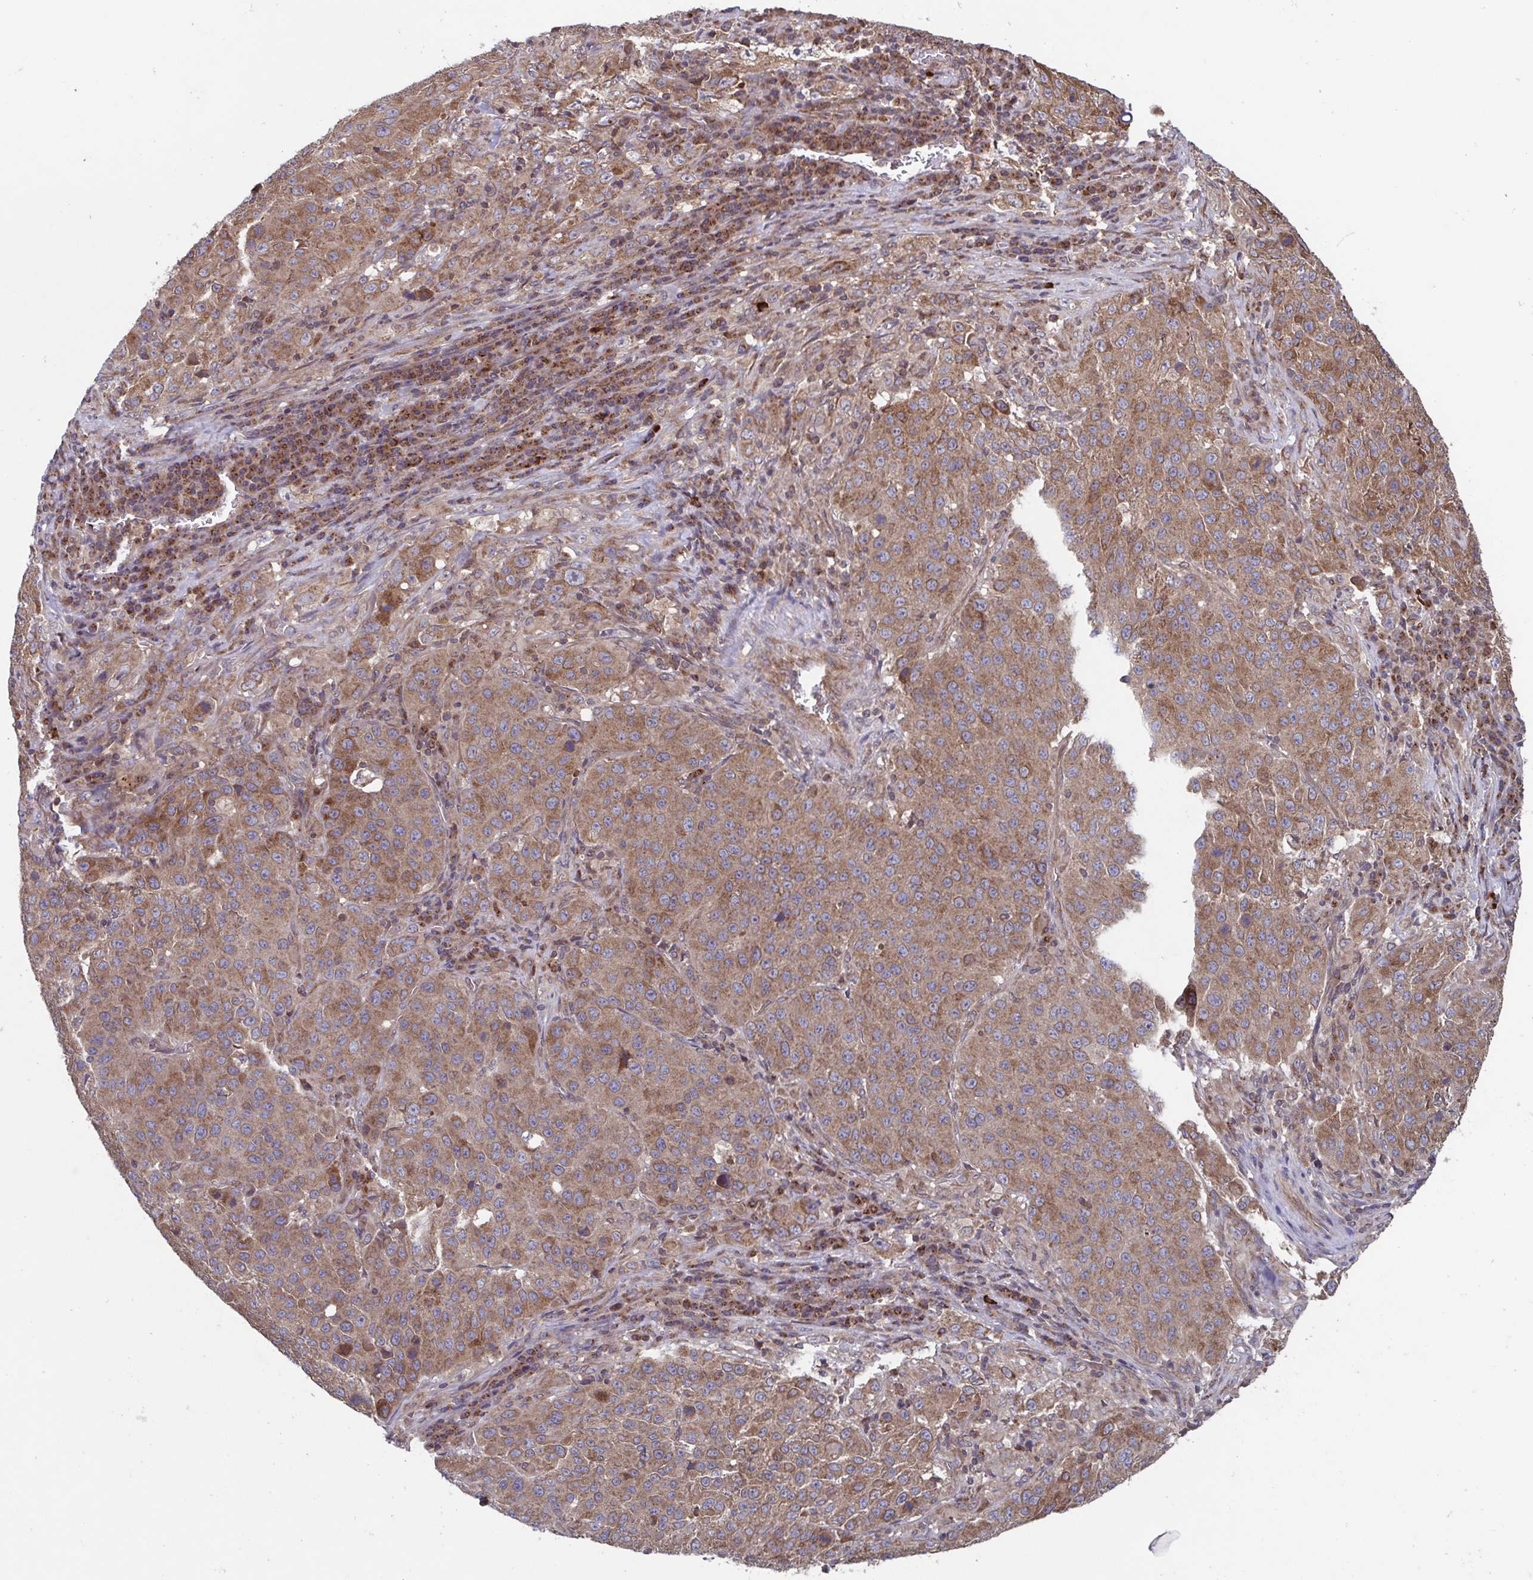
{"staining": {"intensity": "moderate", "quantity": ">75%", "location": "cytoplasmic/membranous"}, "tissue": "stomach cancer", "cell_type": "Tumor cells", "image_type": "cancer", "snomed": [{"axis": "morphology", "description": "Adenocarcinoma, NOS"}, {"axis": "topography", "description": "Stomach"}], "caption": "Brown immunohistochemical staining in human stomach cancer (adenocarcinoma) reveals moderate cytoplasmic/membranous staining in about >75% of tumor cells.", "gene": "COPB1", "patient": {"sex": "male", "age": 71}}